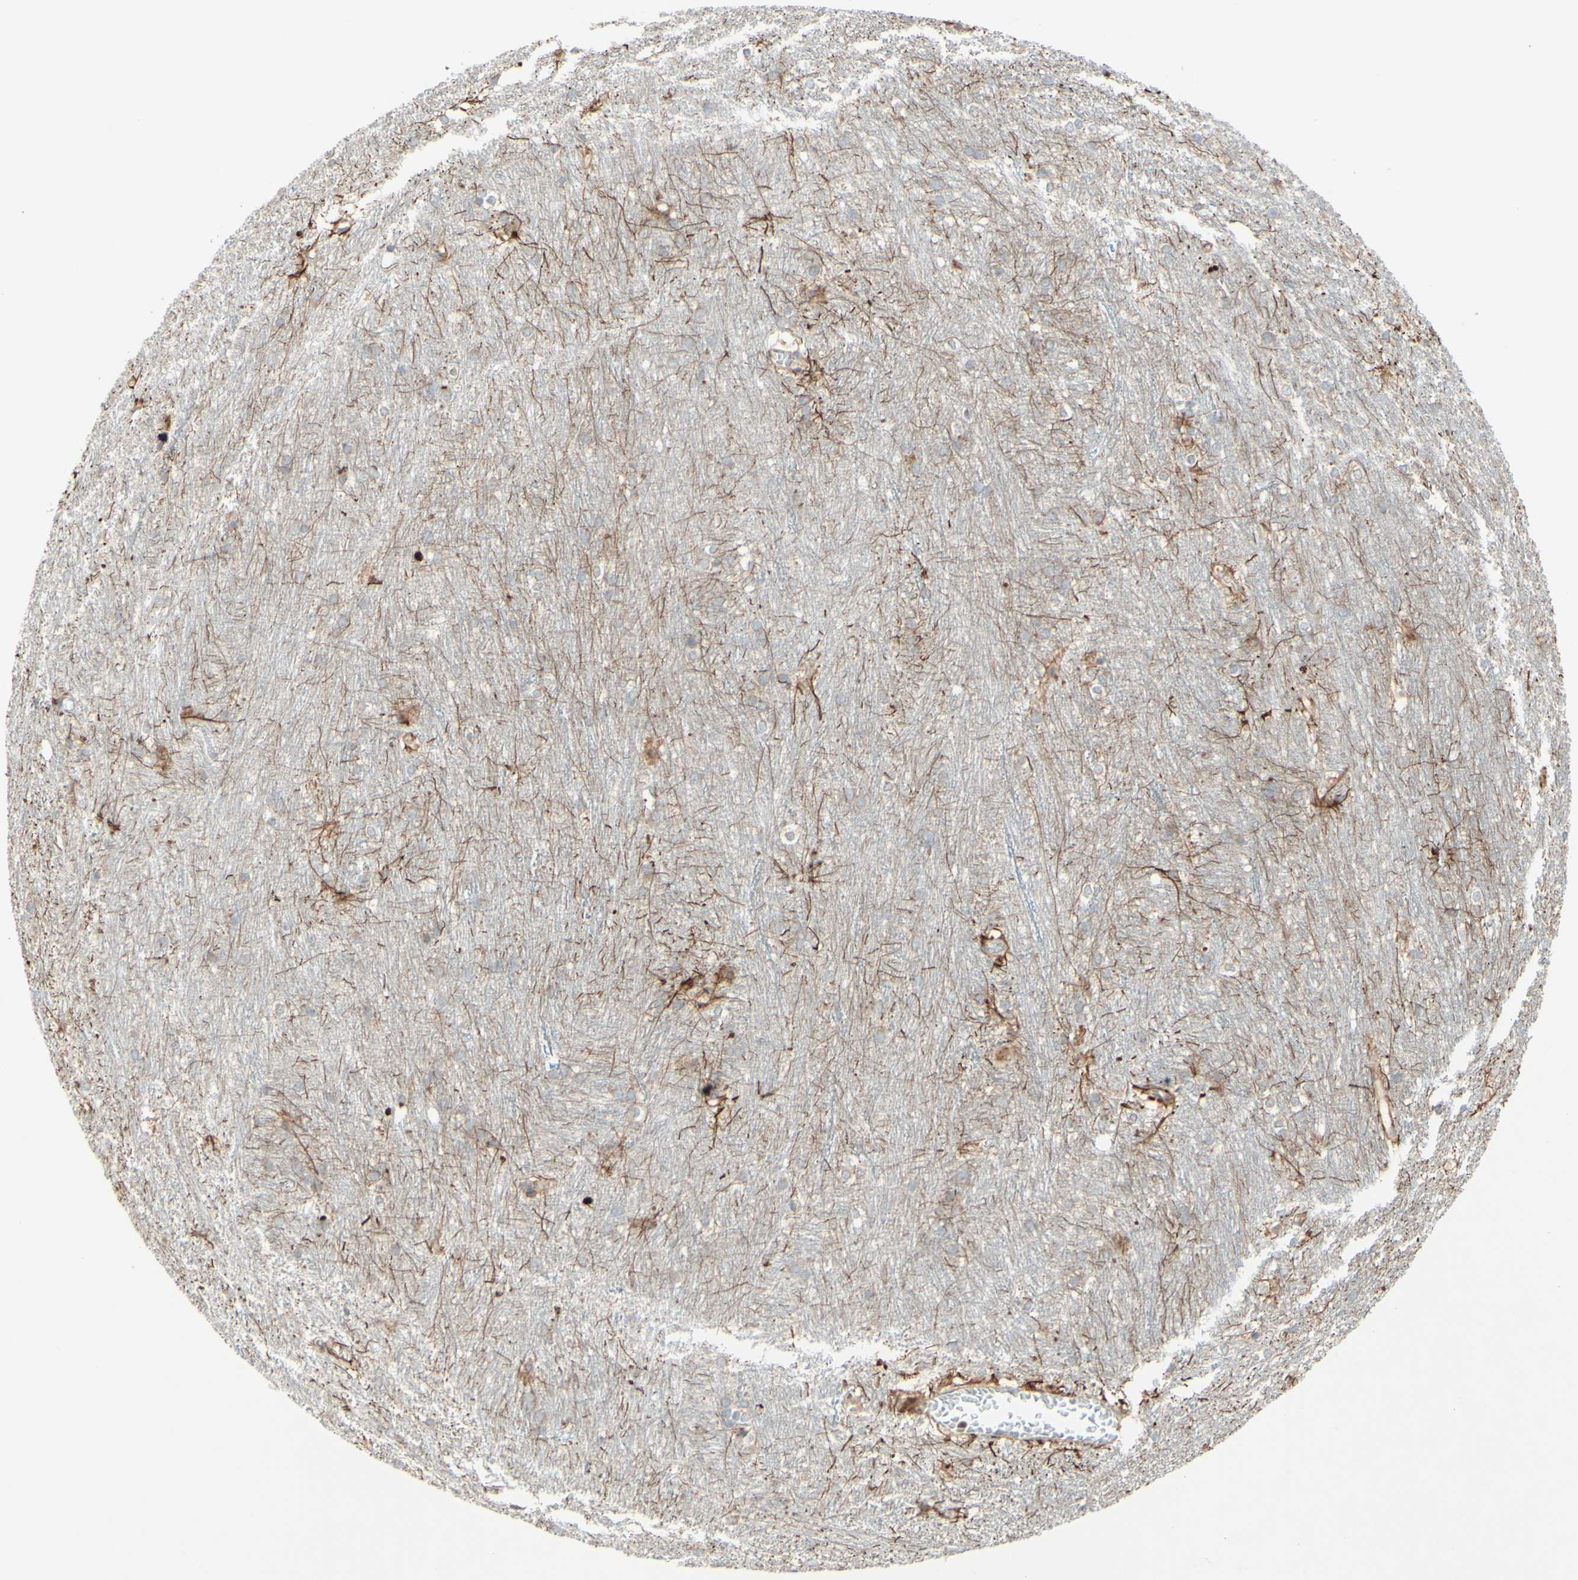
{"staining": {"intensity": "weak", "quantity": "25%-75%", "location": "cytoplasmic/membranous"}, "tissue": "caudate", "cell_type": "Glial cells", "image_type": "normal", "snomed": [{"axis": "morphology", "description": "Normal tissue, NOS"}, {"axis": "topography", "description": "Lateral ventricle wall"}], "caption": "Caudate was stained to show a protein in brown. There is low levels of weak cytoplasmic/membranous positivity in about 25%-75% of glial cells. (DAB (3,3'-diaminobenzidine) IHC, brown staining for protein, blue staining for nuclei).", "gene": "MTM1", "patient": {"sex": "female", "age": 19}}